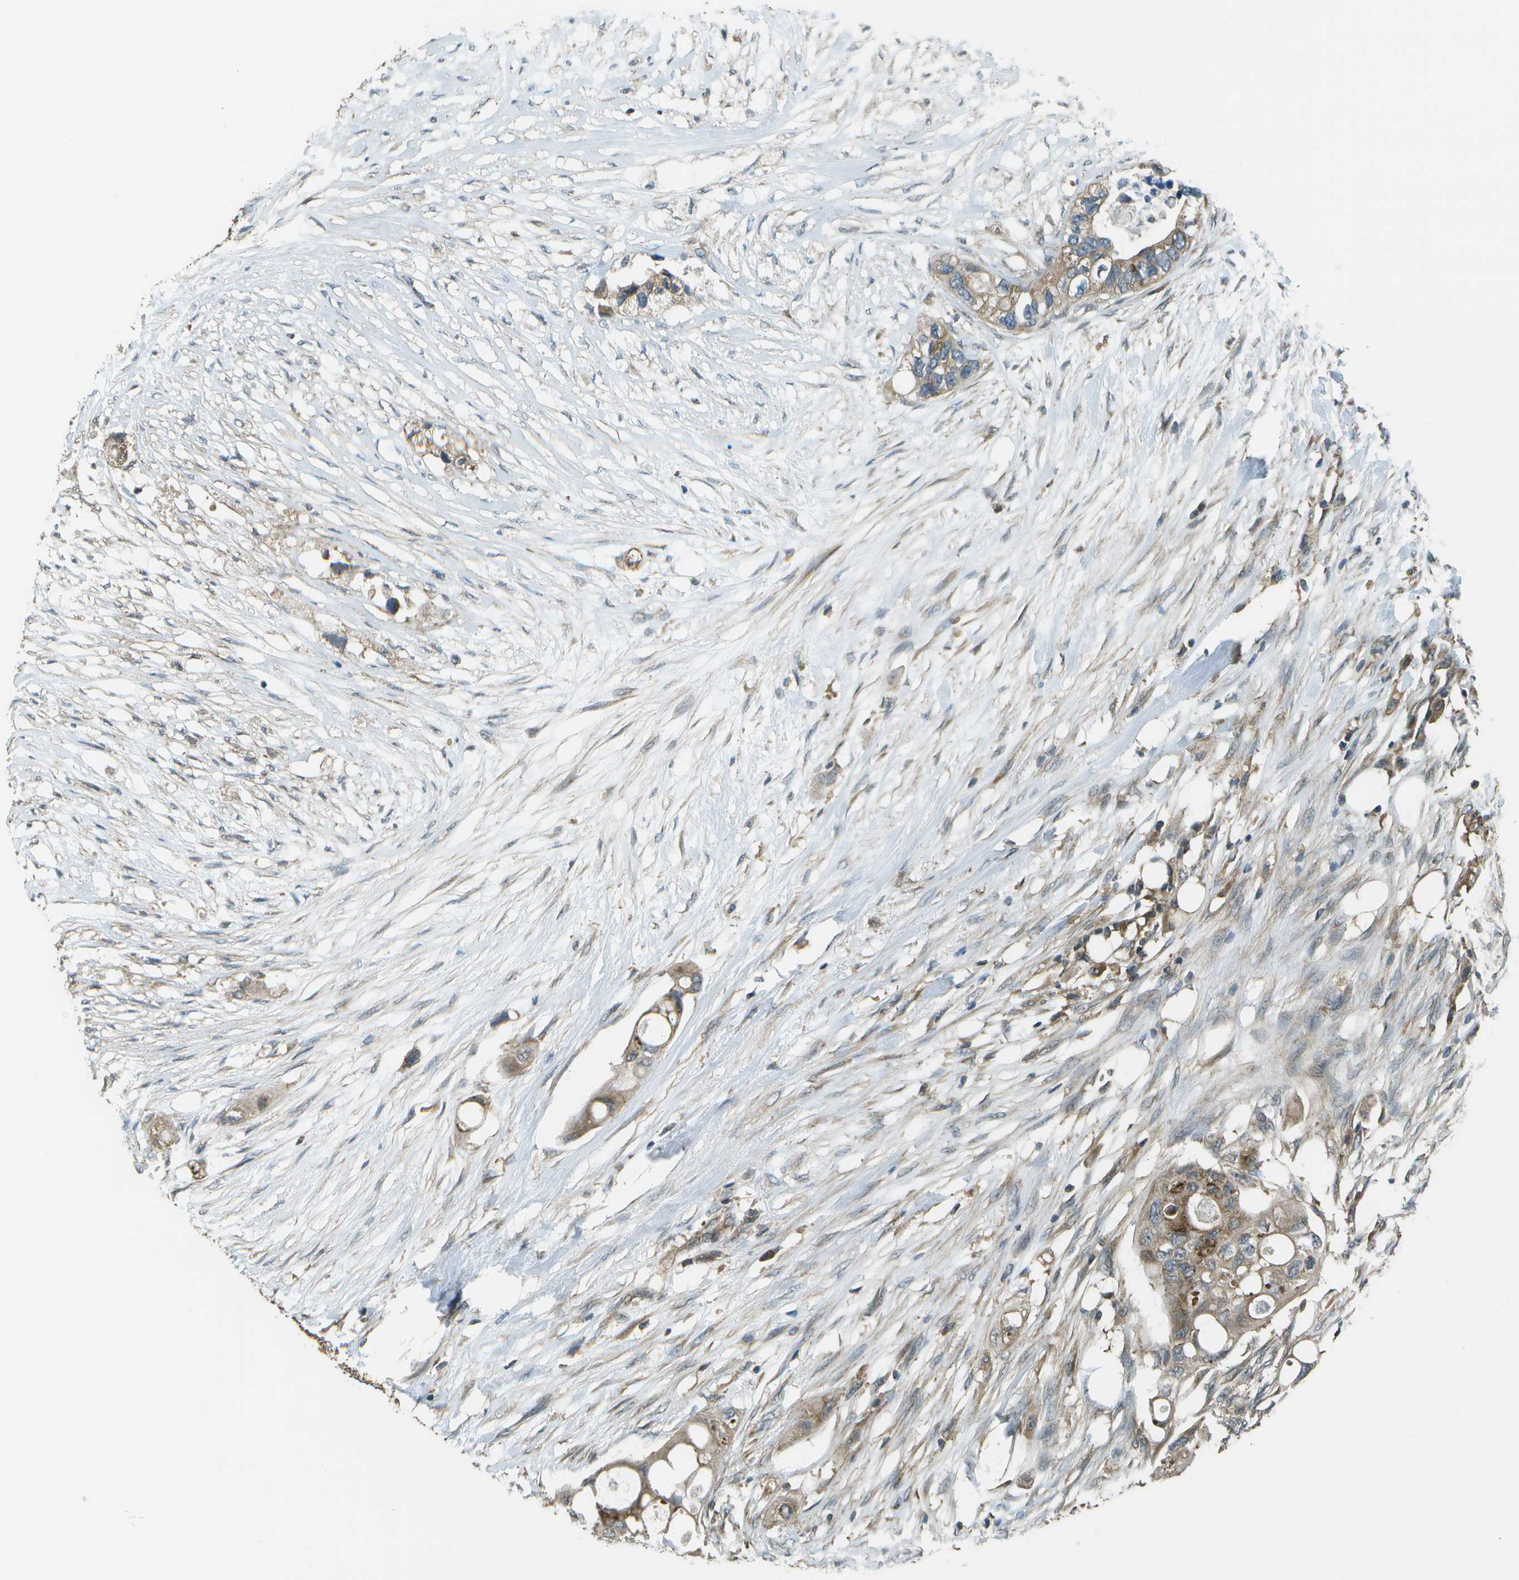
{"staining": {"intensity": "weak", "quantity": ">75%", "location": "cytoplasmic/membranous"}, "tissue": "colorectal cancer", "cell_type": "Tumor cells", "image_type": "cancer", "snomed": [{"axis": "morphology", "description": "Adenocarcinoma, NOS"}, {"axis": "topography", "description": "Colon"}], "caption": "Immunohistochemical staining of adenocarcinoma (colorectal) displays weak cytoplasmic/membranous protein expression in approximately >75% of tumor cells. (Brightfield microscopy of DAB IHC at high magnification).", "gene": "PLPBP", "patient": {"sex": "female", "age": 57}}